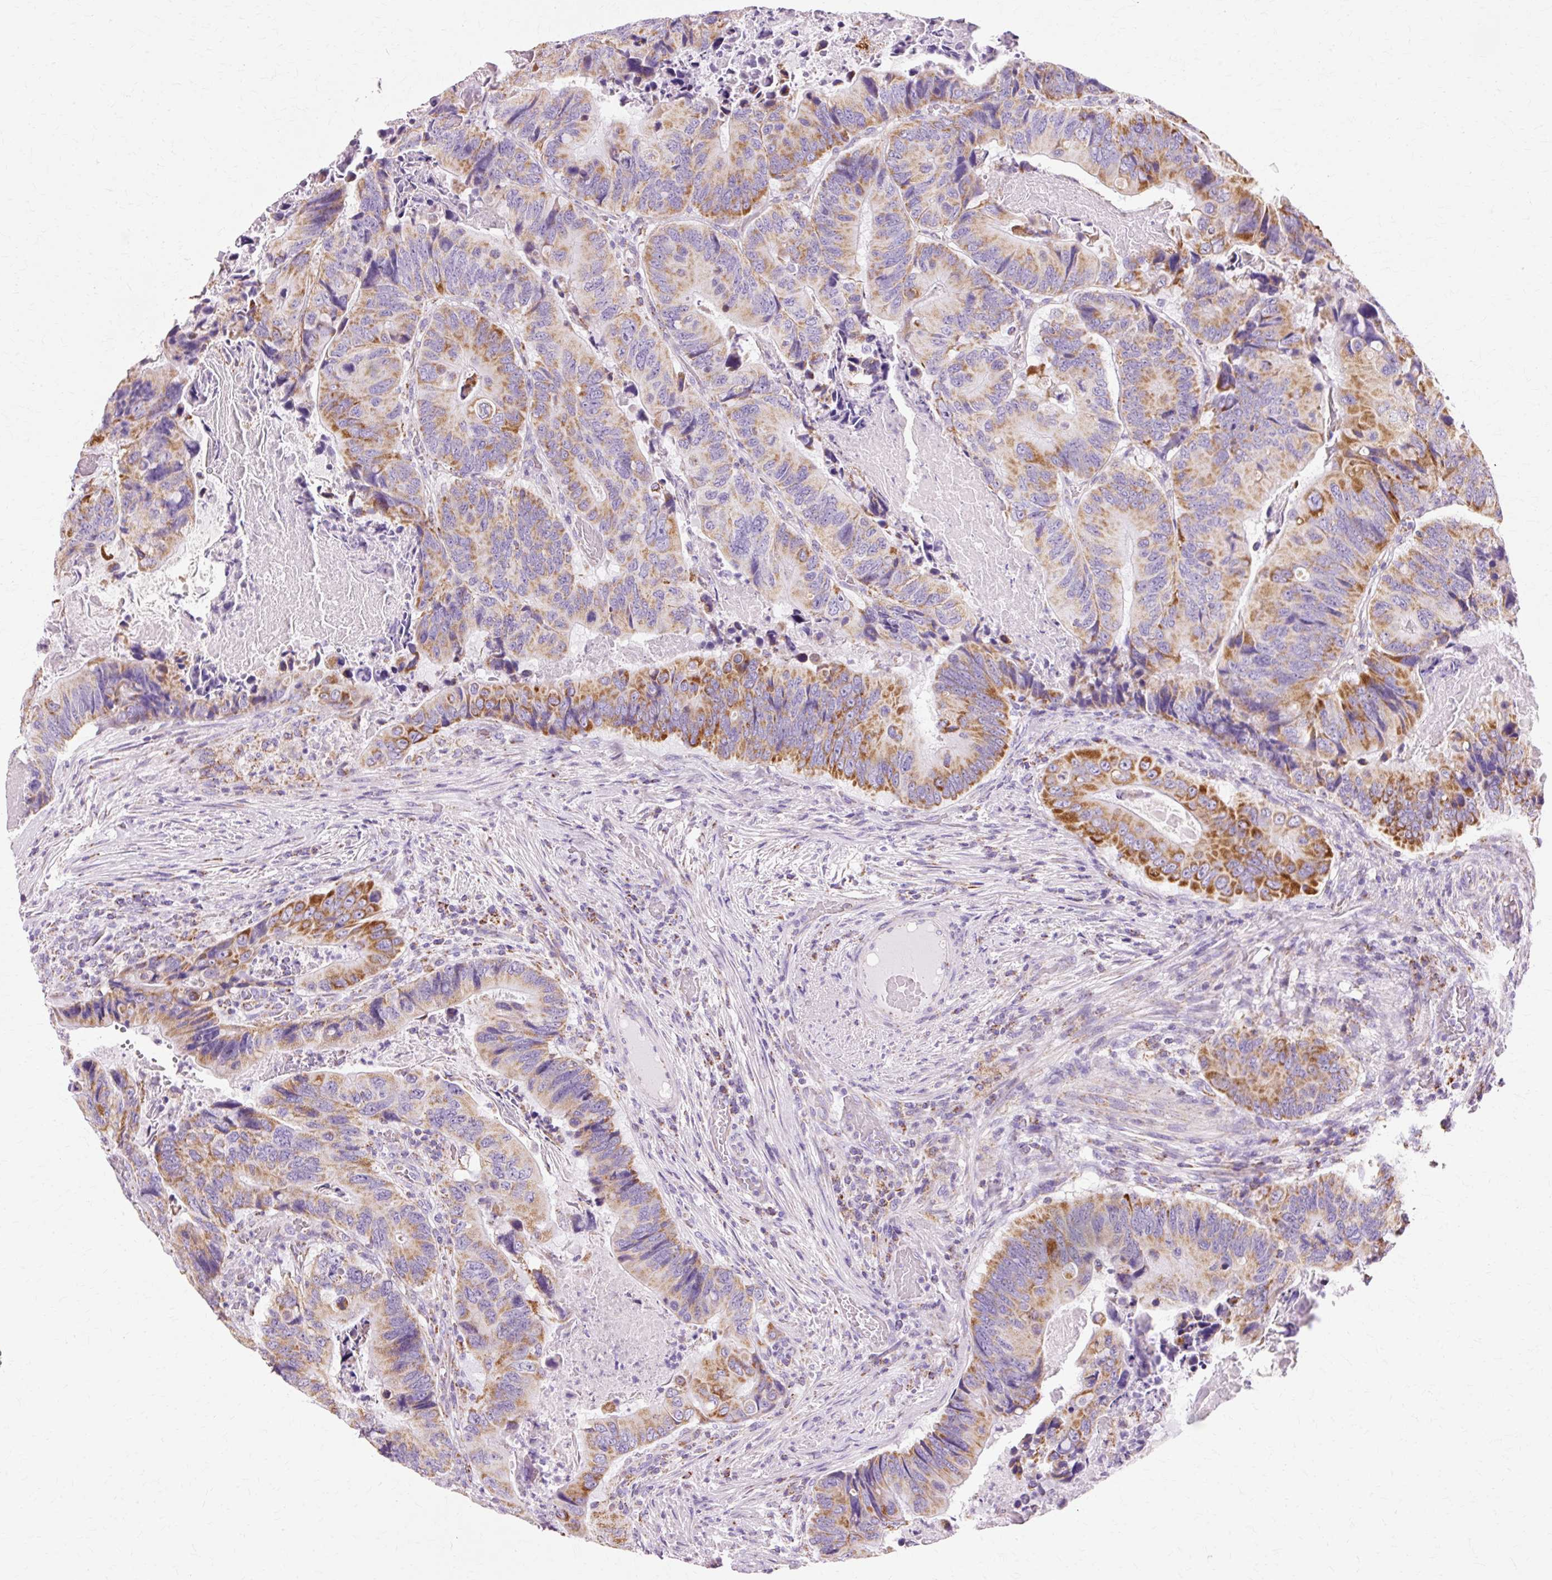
{"staining": {"intensity": "moderate", "quantity": ">75%", "location": "cytoplasmic/membranous"}, "tissue": "colorectal cancer", "cell_type": "Tumor cells", "image_type": "cancer", "snomed": [{"axis": "morphology", "description": "Adenocarcinoma, NOS"}, {"axis": "topography", "description": "Colon"}], "caption": "High-magnification brightfield microscopy of adenocarcinoma (colorectal) stained with DAB (3,3'-diaminobenzidine) (brown) and counterstained with hematoxylin (blue). tumor cells exhibit moderate cytoplasmic/membranous positivity is appreciated in approximately>75% of cells.", "gene": "ATP5PO", "patient": {"sex": "male", "age": 84}}